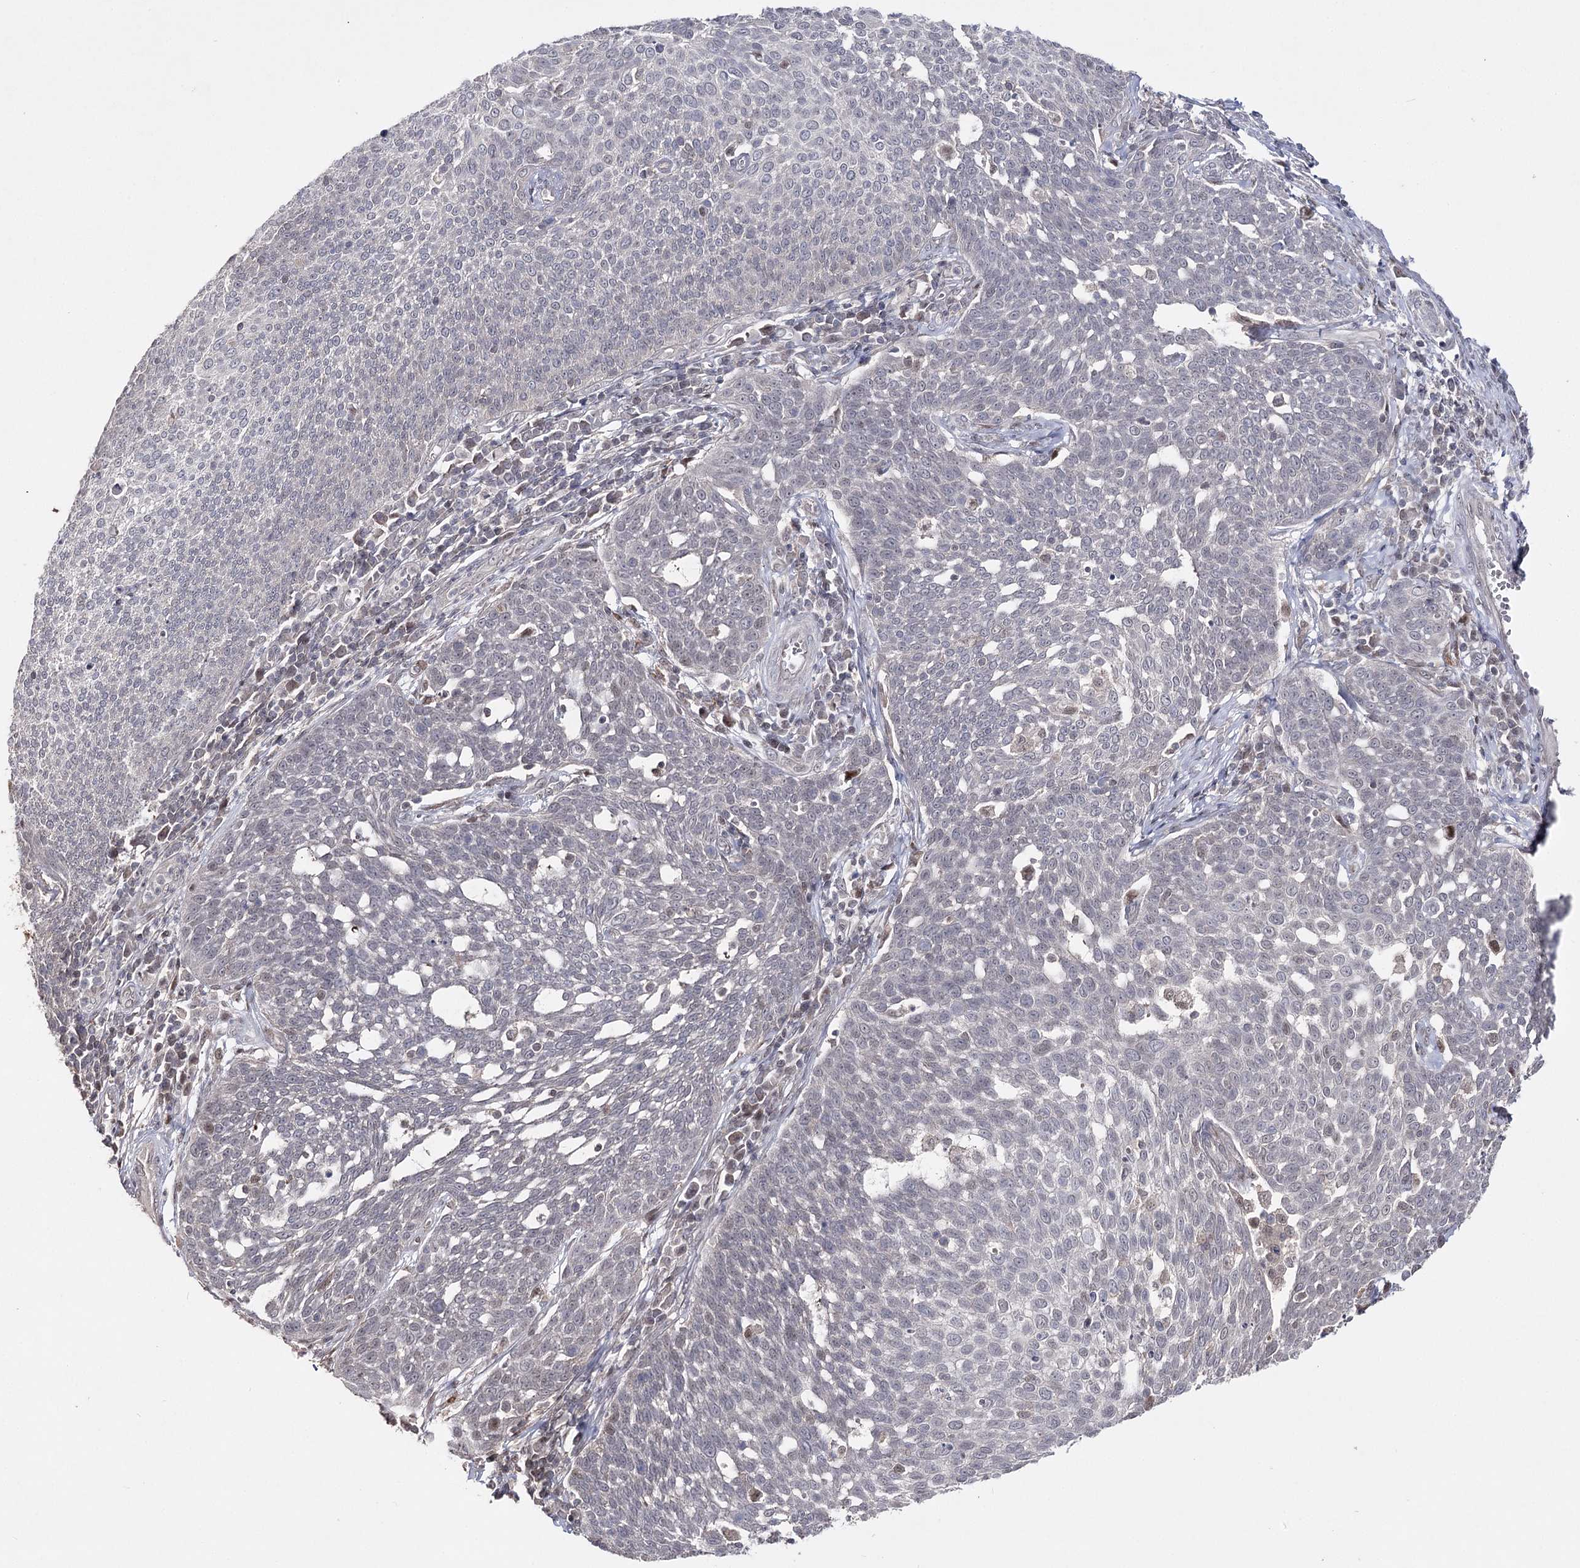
{"staining": {"intensity": "negative", "quantity": "none", "location": "none"}, "tissue": "cervical cancer", "cell_type": "Tumor cells", "image_type": "cancer", "snomed": [{"axis": "morphology", "description": "Squamous cell carcinoma, NOS"}, {"axis": "topography", "description": "Cervix"}], "caption": "This is a image of IHC staining of squamous cell carcinoma (cervical), which shows no positivity in tumor cells.", "gene": "HSD11B2", "patient": {"sex": "female", "age": 34}}